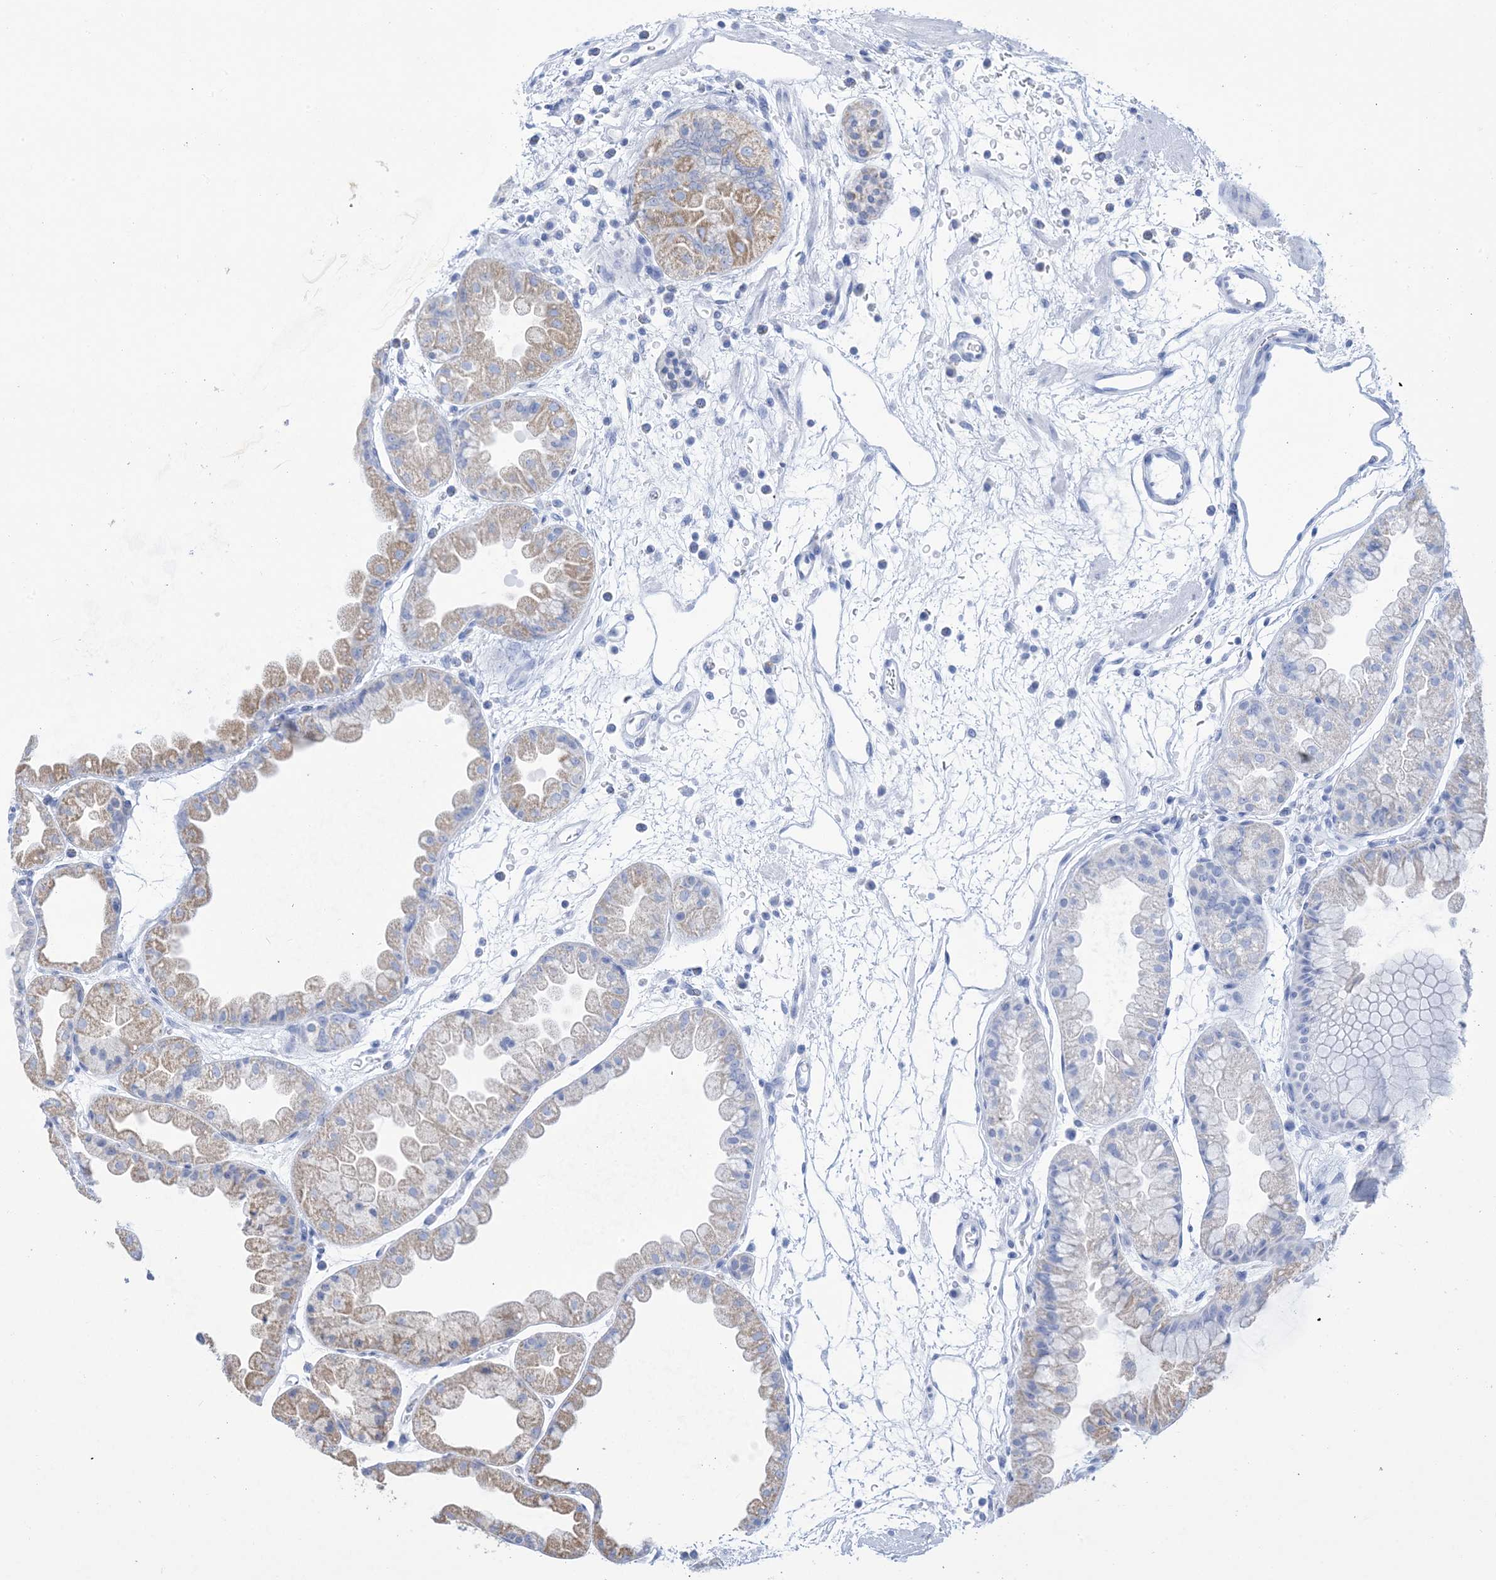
{"staining": {"intensity": "moderate", "quantity": "<25%", "location": "cytoplasmic/membranous"}, "tissue": "stomach", "cell_type": "Glandular cells", "image_type": "normal", "snomed": [{"axis": "morphology", "description": "Normal tissue, NOS"}, {"axis": "topography", "description": "Stomach, upper"}], "caption": "Immunohistochemical staining of unremarkable human stomach reveals moderate cytoplasmic/membranous protein staining in about <25% of glandular cells.", "gene": "CLEC16A", "patient": {"sex": "male", "age": 47}}